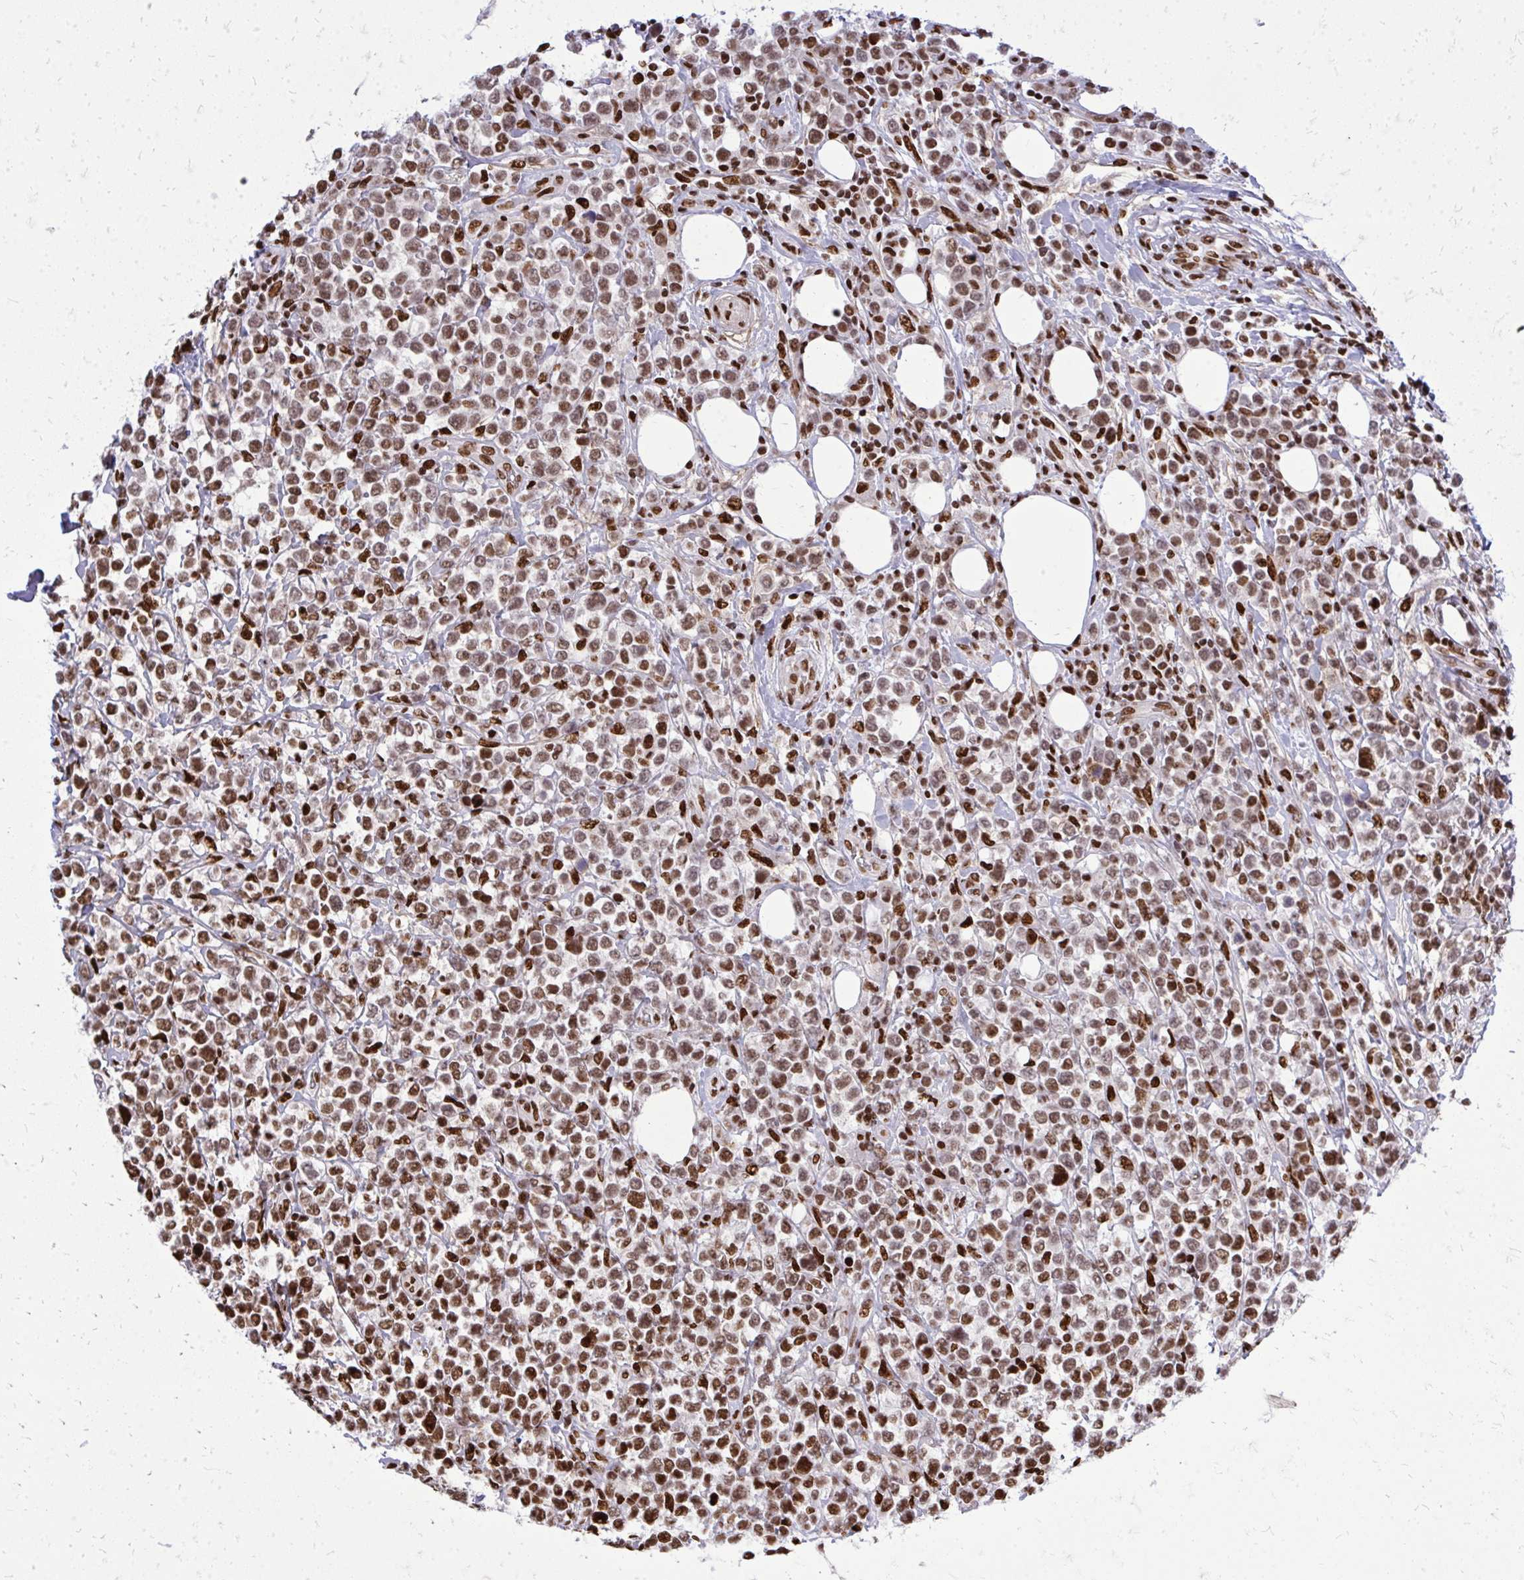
{"staining": {"intensity": "strong", "quantity": ">75%", "location": "nuclear"}, "tissue": "lymphoma", "cell_type": "Tumor cells", "image_type": "cancer", "snomed": [{"axis": "morphology", "description": "Malignant lymphoma, non-Hodgkin's type, High grade"}, {"axis": "topography", "description": "Soft tissue"}], "caption": "The image shows a brown stain indicating the presence of a protein in the nuclear of tumor cells in lymphoma. (DAB IHC, brown staining for protein, blue staining for nuclei).", "gene": "TBL1Y", "patient": {"sex": "female", "age": 56}}